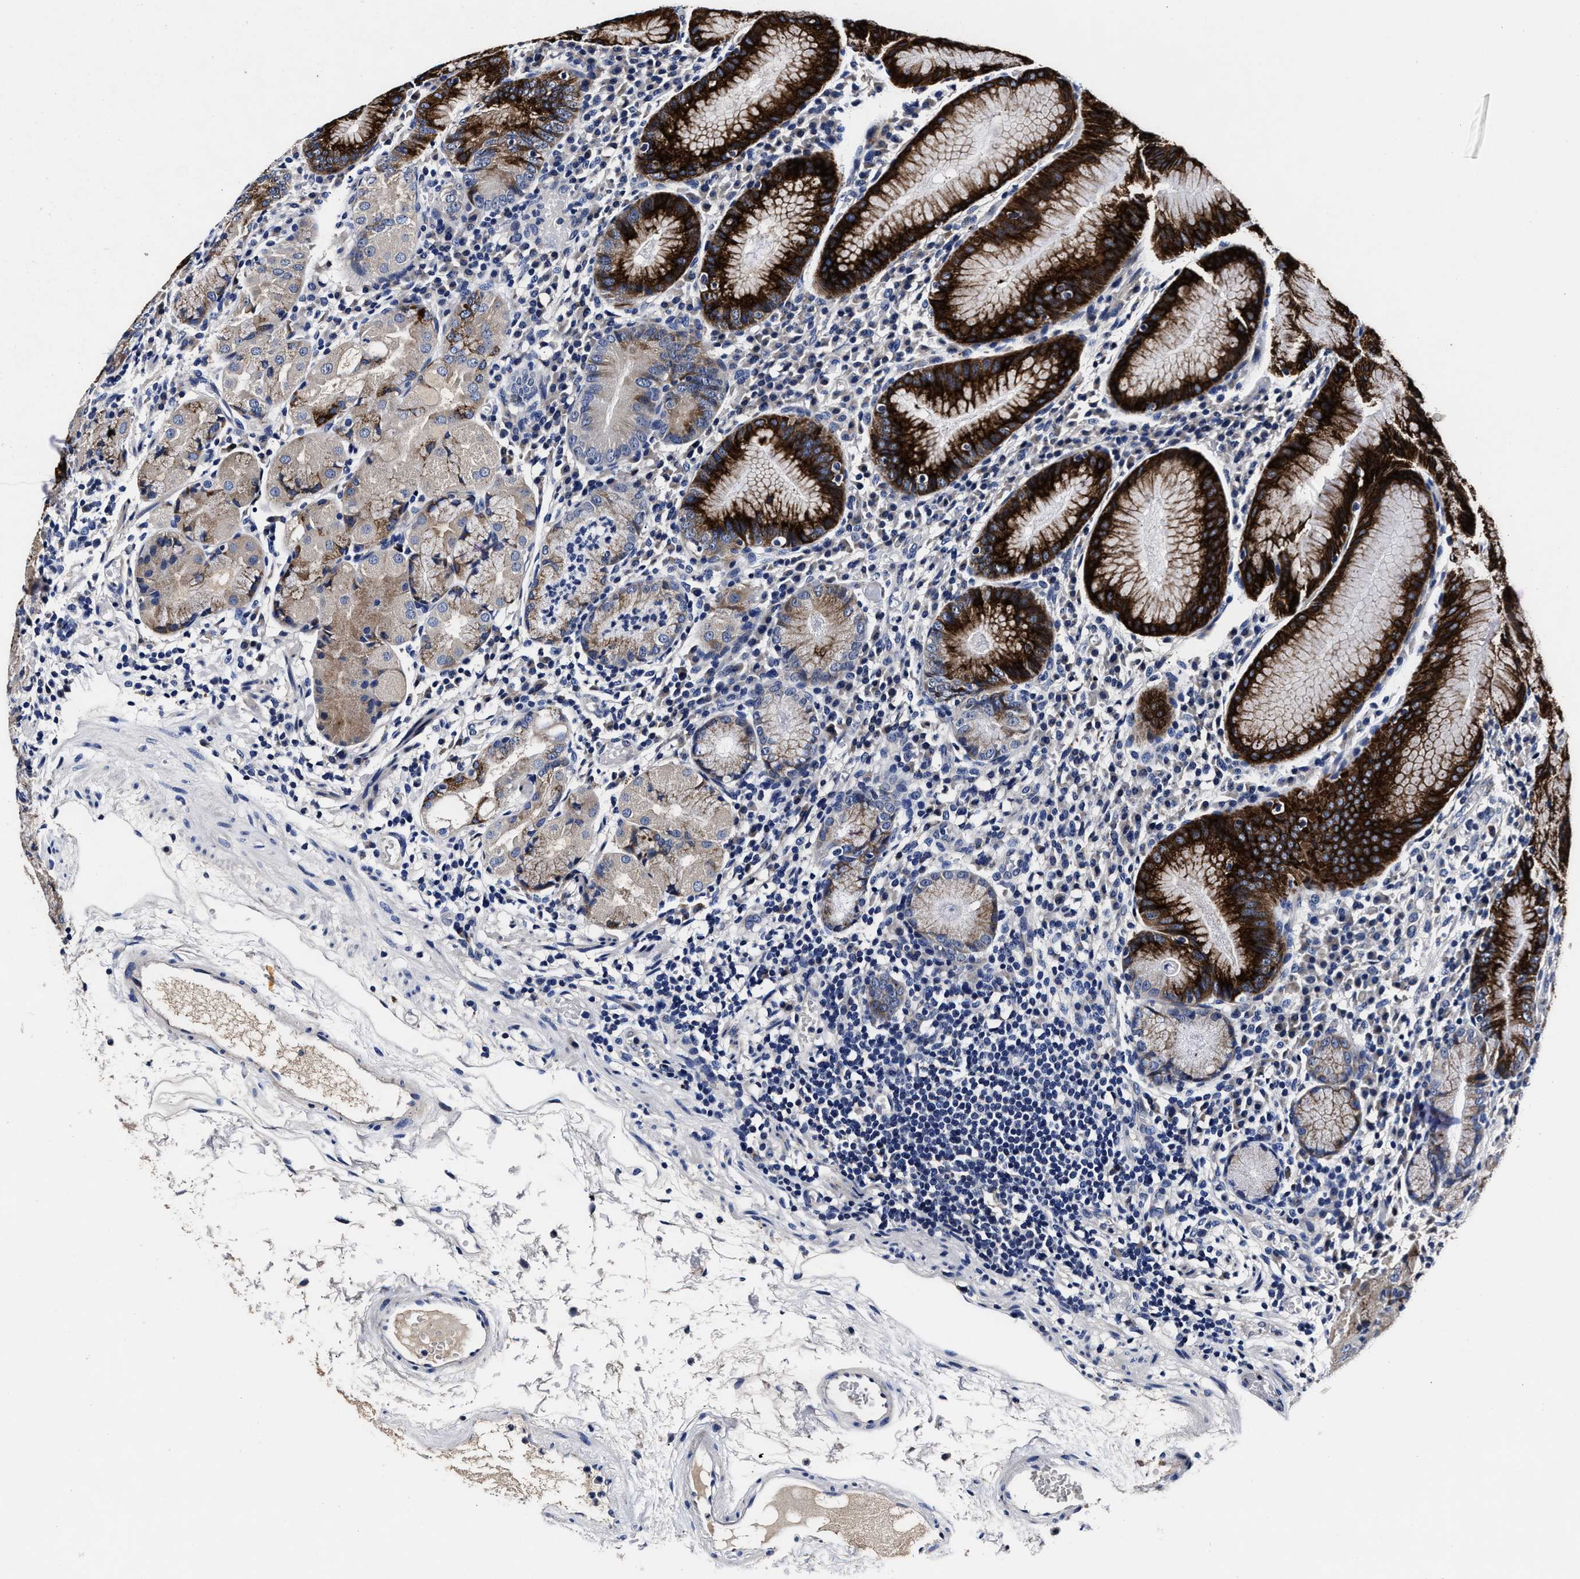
{"staining": {"intensity": "strong", "quantity": "25%-75%", "location": "cytoplasmic/membranous"}, "tissue": "stomach", "cell_type": "Glandular cells", "image_type": "normal", "snomed": [{"axis": "morphology", "description": "Normal tissue, NOS"}, {"axis": "topography", "description": "Stomach"}, {"axis": "topography", "description": "Stomach, lower"}], "caption": "The histopathology image exhibits staining of normal stomach, revealing strong cytoplasmic/membranous protein expression (brown color) within glandular cells.", "gene": "OLFML2A", "patient": {"sex": "female", "age": 75}}